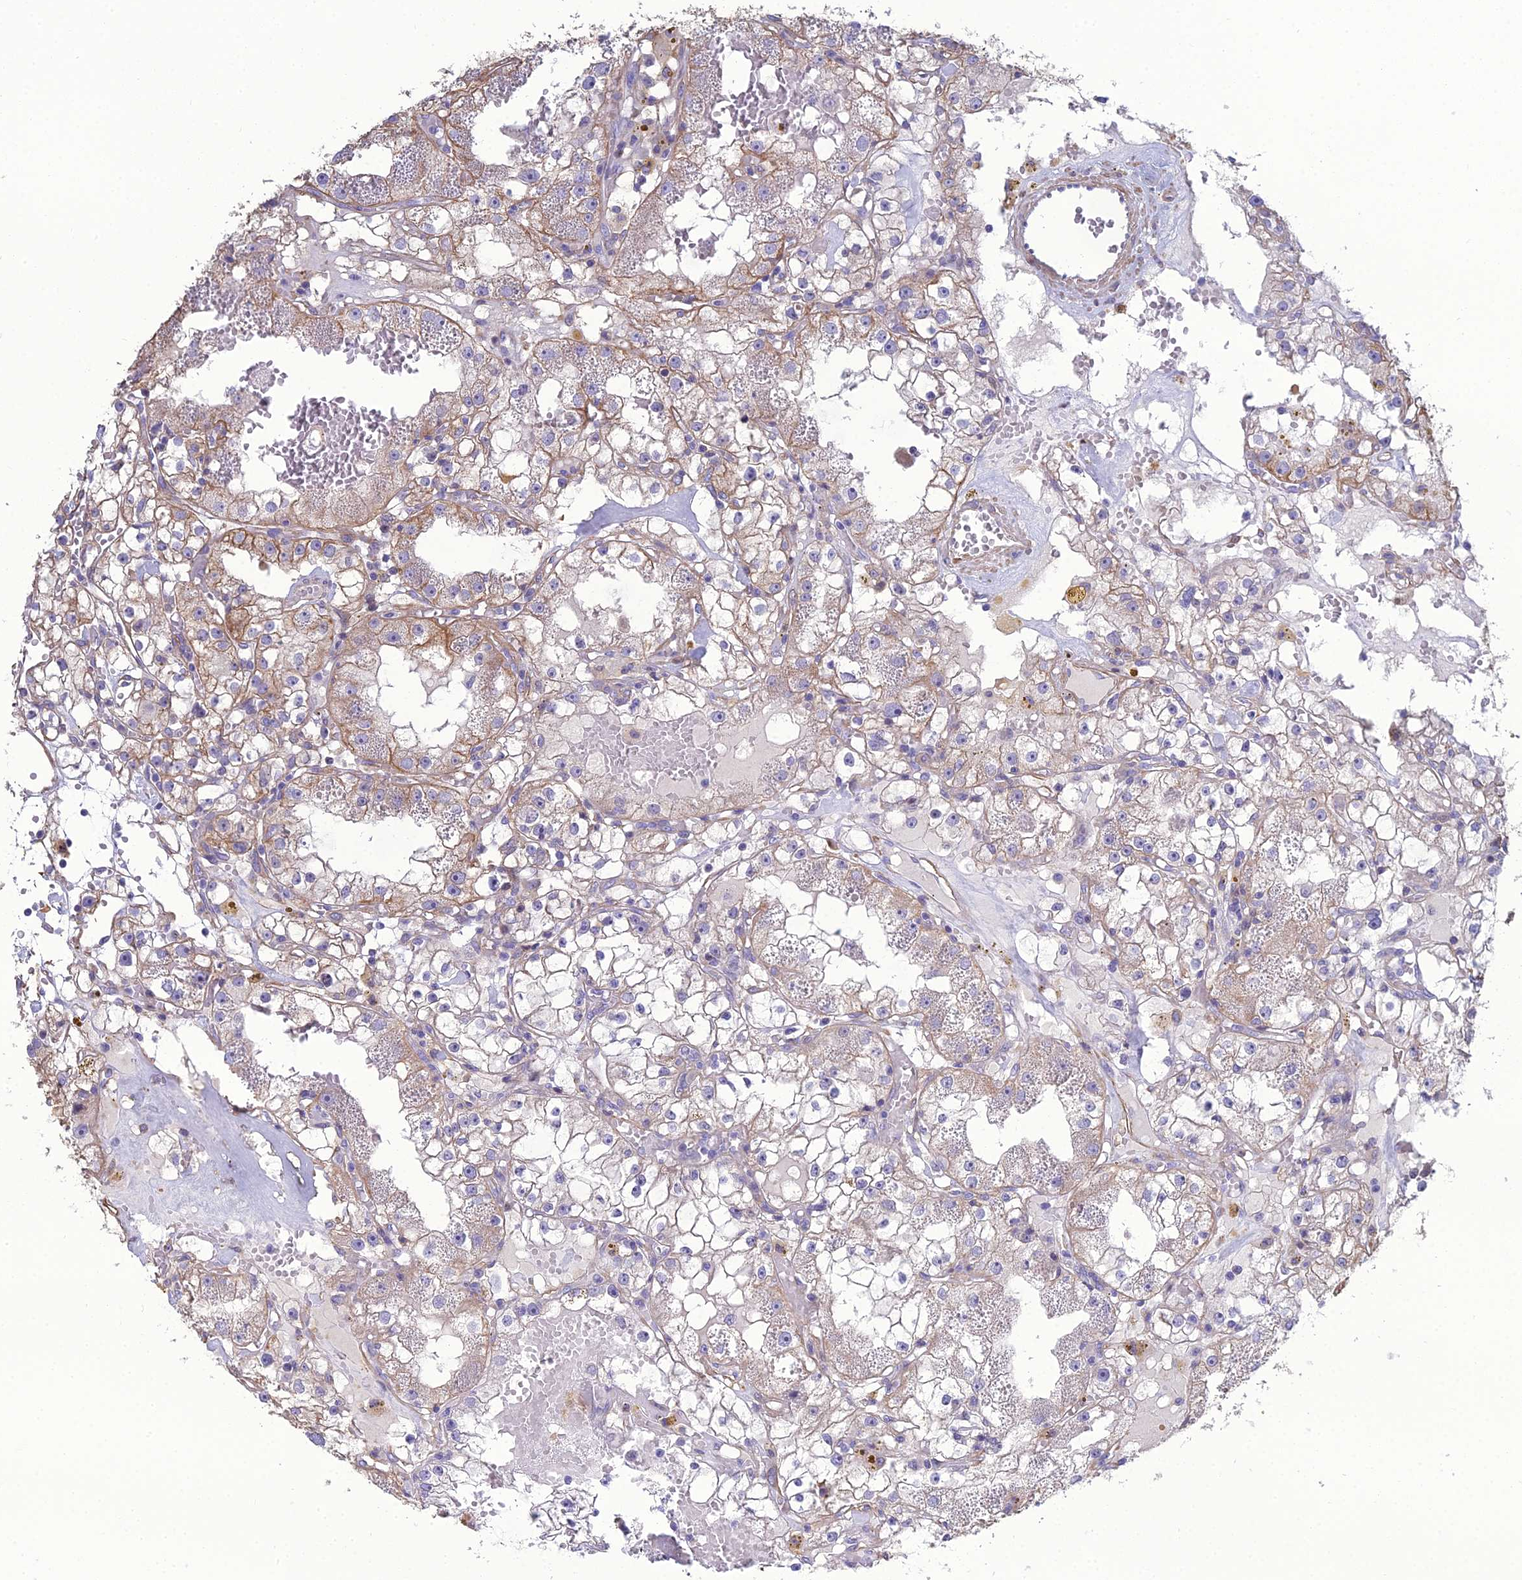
{"staining": {"intensity": "moderate", "quantity": "<25%", "location": "cytoplasmic/membranous"}, "tissue": "renal cancer", "cell_type": "Tumor cells", "image_type": "cancer", "snomed": [{"axis": "morphology", "description": "Adenocarcinoma, NOS"}, {"axis": "topography", "description": "Kidney"}], "caption": "High-magnification brightfield microscopy of renal cancer stained with DAB (brown) and counterstained with hematoxylin (blue). tumor cells exhibit moderate cytoplasmic/membranous expression is identified in approximately<25% of cells. The protein of interest is stained brown, and the nuclei are stained in blue (DAB IHC with brightfield microscopy, high magnification).", "gene": "LZTS2", "patient": {"sex": "male", "age": 56}}